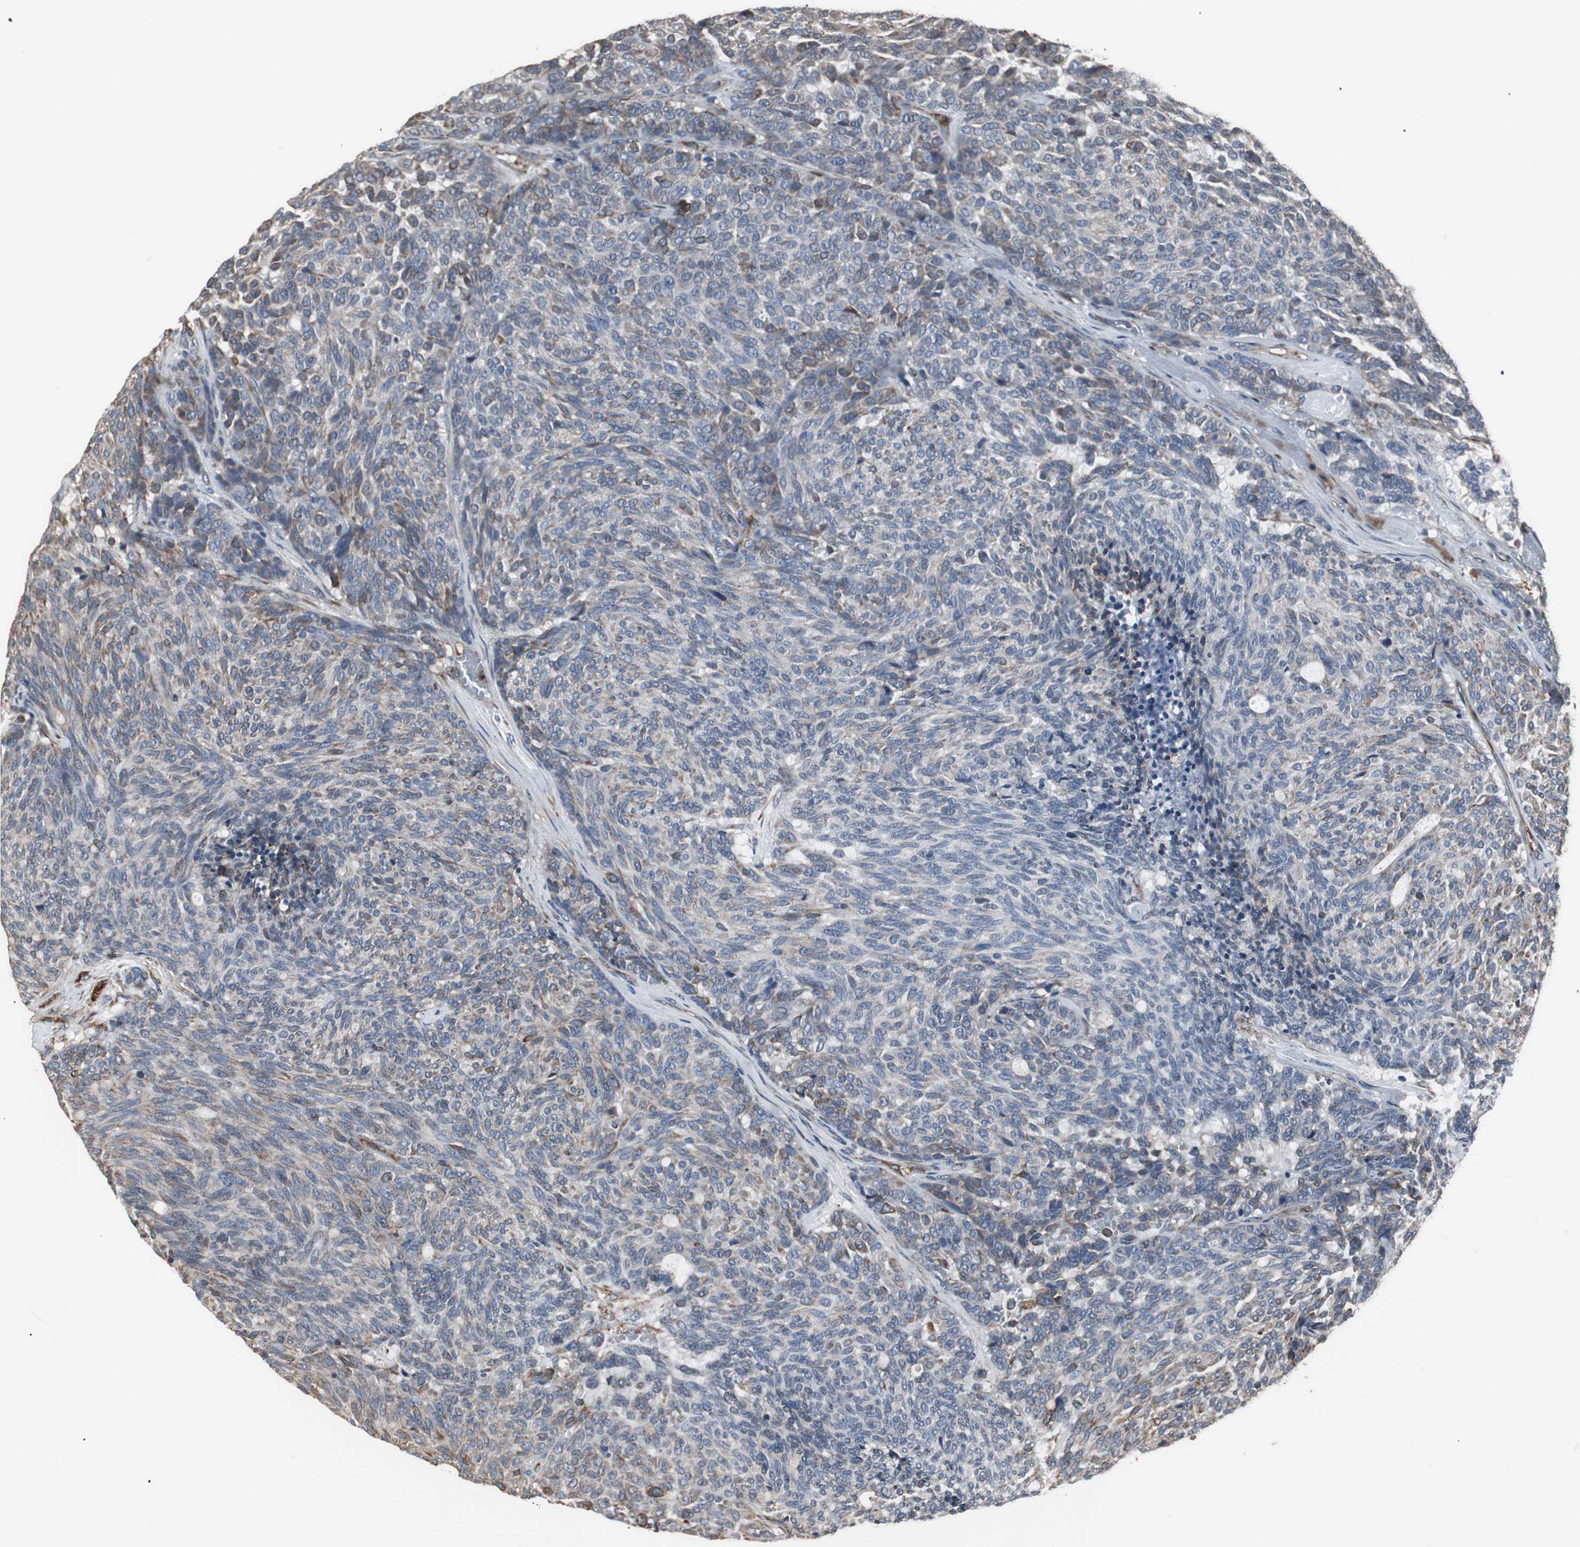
{"staining": {"intensity": "moderate", "quantity": ">75%", "location": "cytoplasmic/membranous"}, "tissue": "carcinoid", "cell_type": "Tumor cells", "image_type": "cancer", "snomed": [{"axis": "morphology", "description": "Carcinoid, malignant, NOS"}, {"axis": "topography", "description": "Pancreas"}], "caption": "The micrograph shows staining of carcinoid, revealing moderate cytoplasmic/membranous protein staining (brown color) within tumor cells. (Stains: DAB in brown, nuclei in blue, Microscopy: brightfield microscopy at high magnification).", "gene": "CALU", "patient": {"sex": "female", "age": 54}}